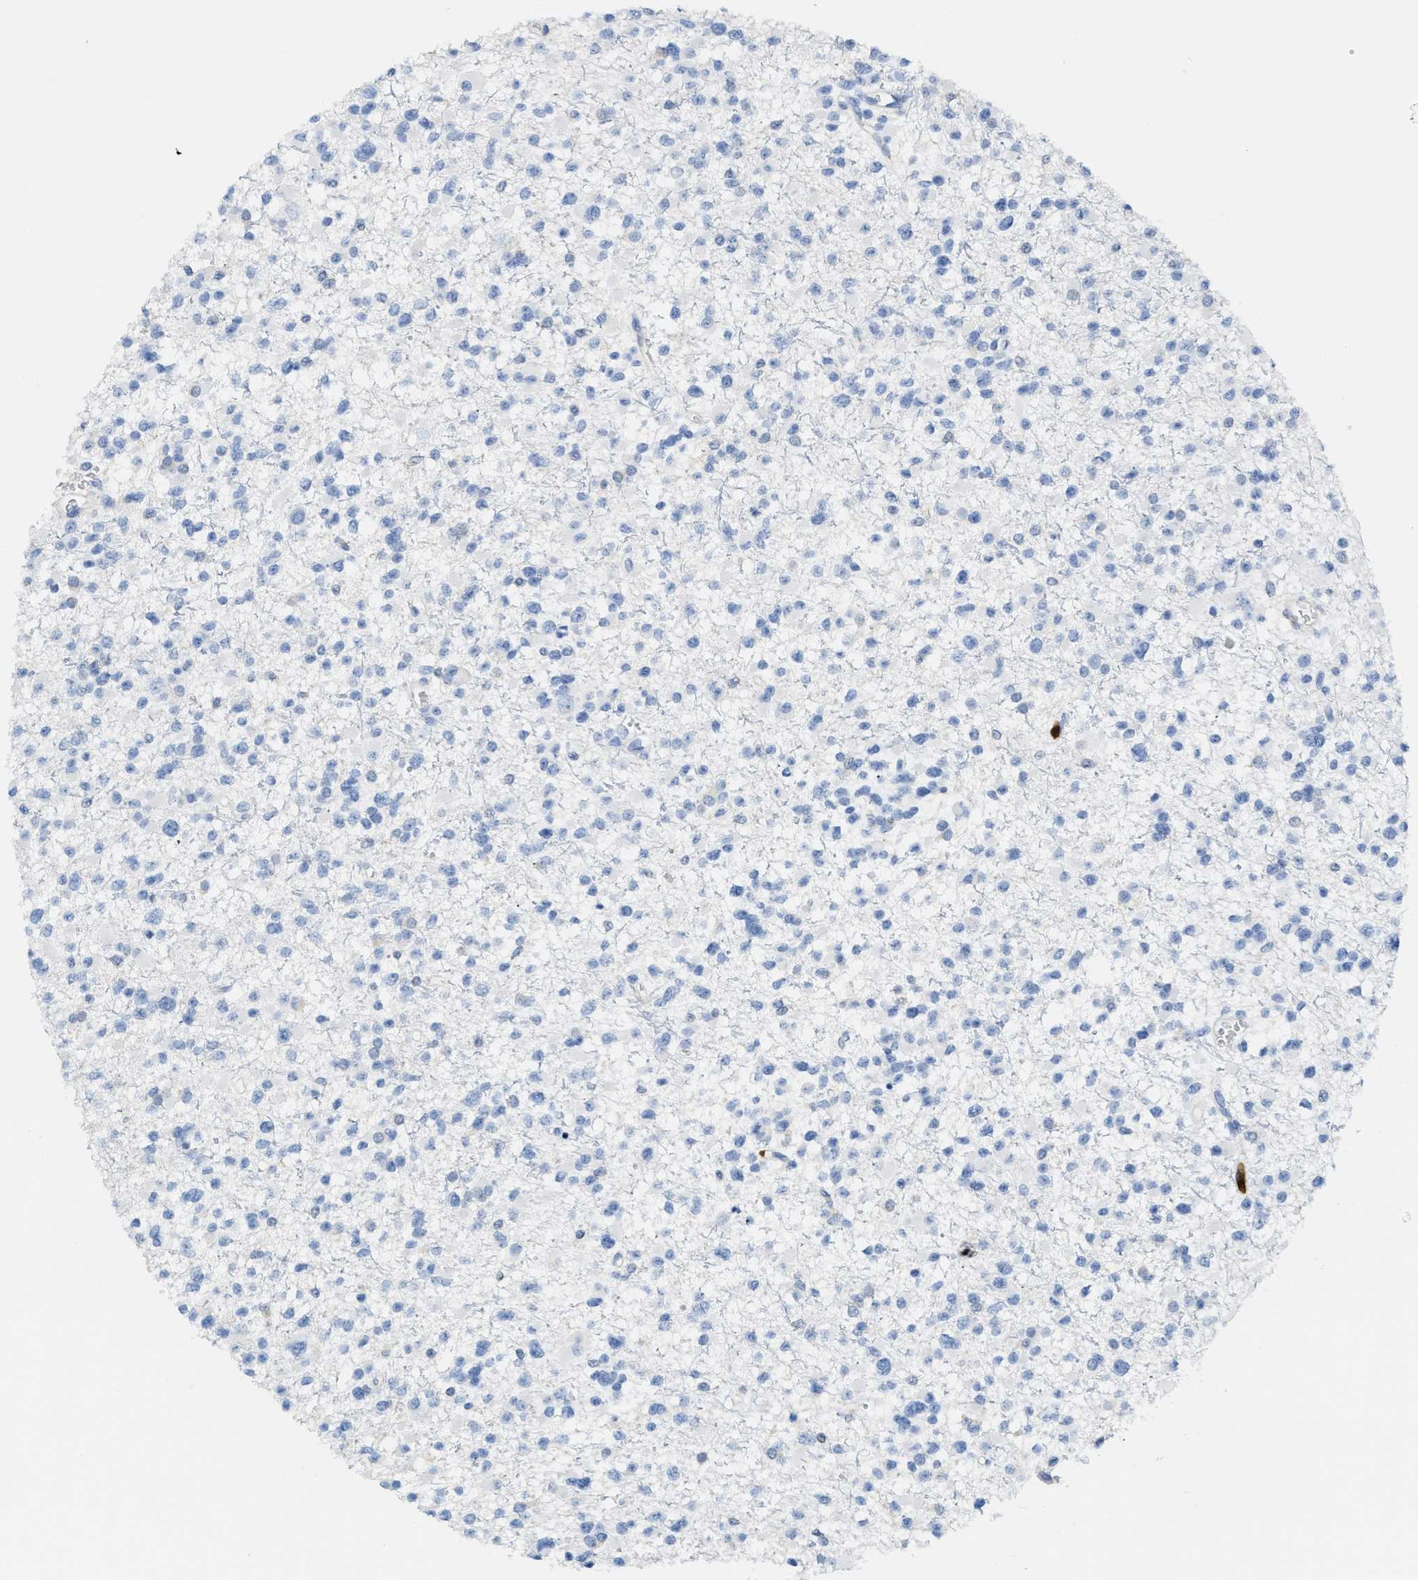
{"staining": {"intensity": "negative", "quantity": "none", "location": "none"}, "tissue": "glioma", "cell_type": "Tumor cells", "image_type": "cancer", "snomed": [{"axis": "morphology", "description": "Glioma, malignant, Low grade"}, {"axis": "topography", "description": "Brain"}], "caption": "Photomicrograph shows no protein positivity in tumor cells of malignant low-grade glioma tissue.", "gene": "SERPINB1", "patient": {"sex": "female", "age": 22}}